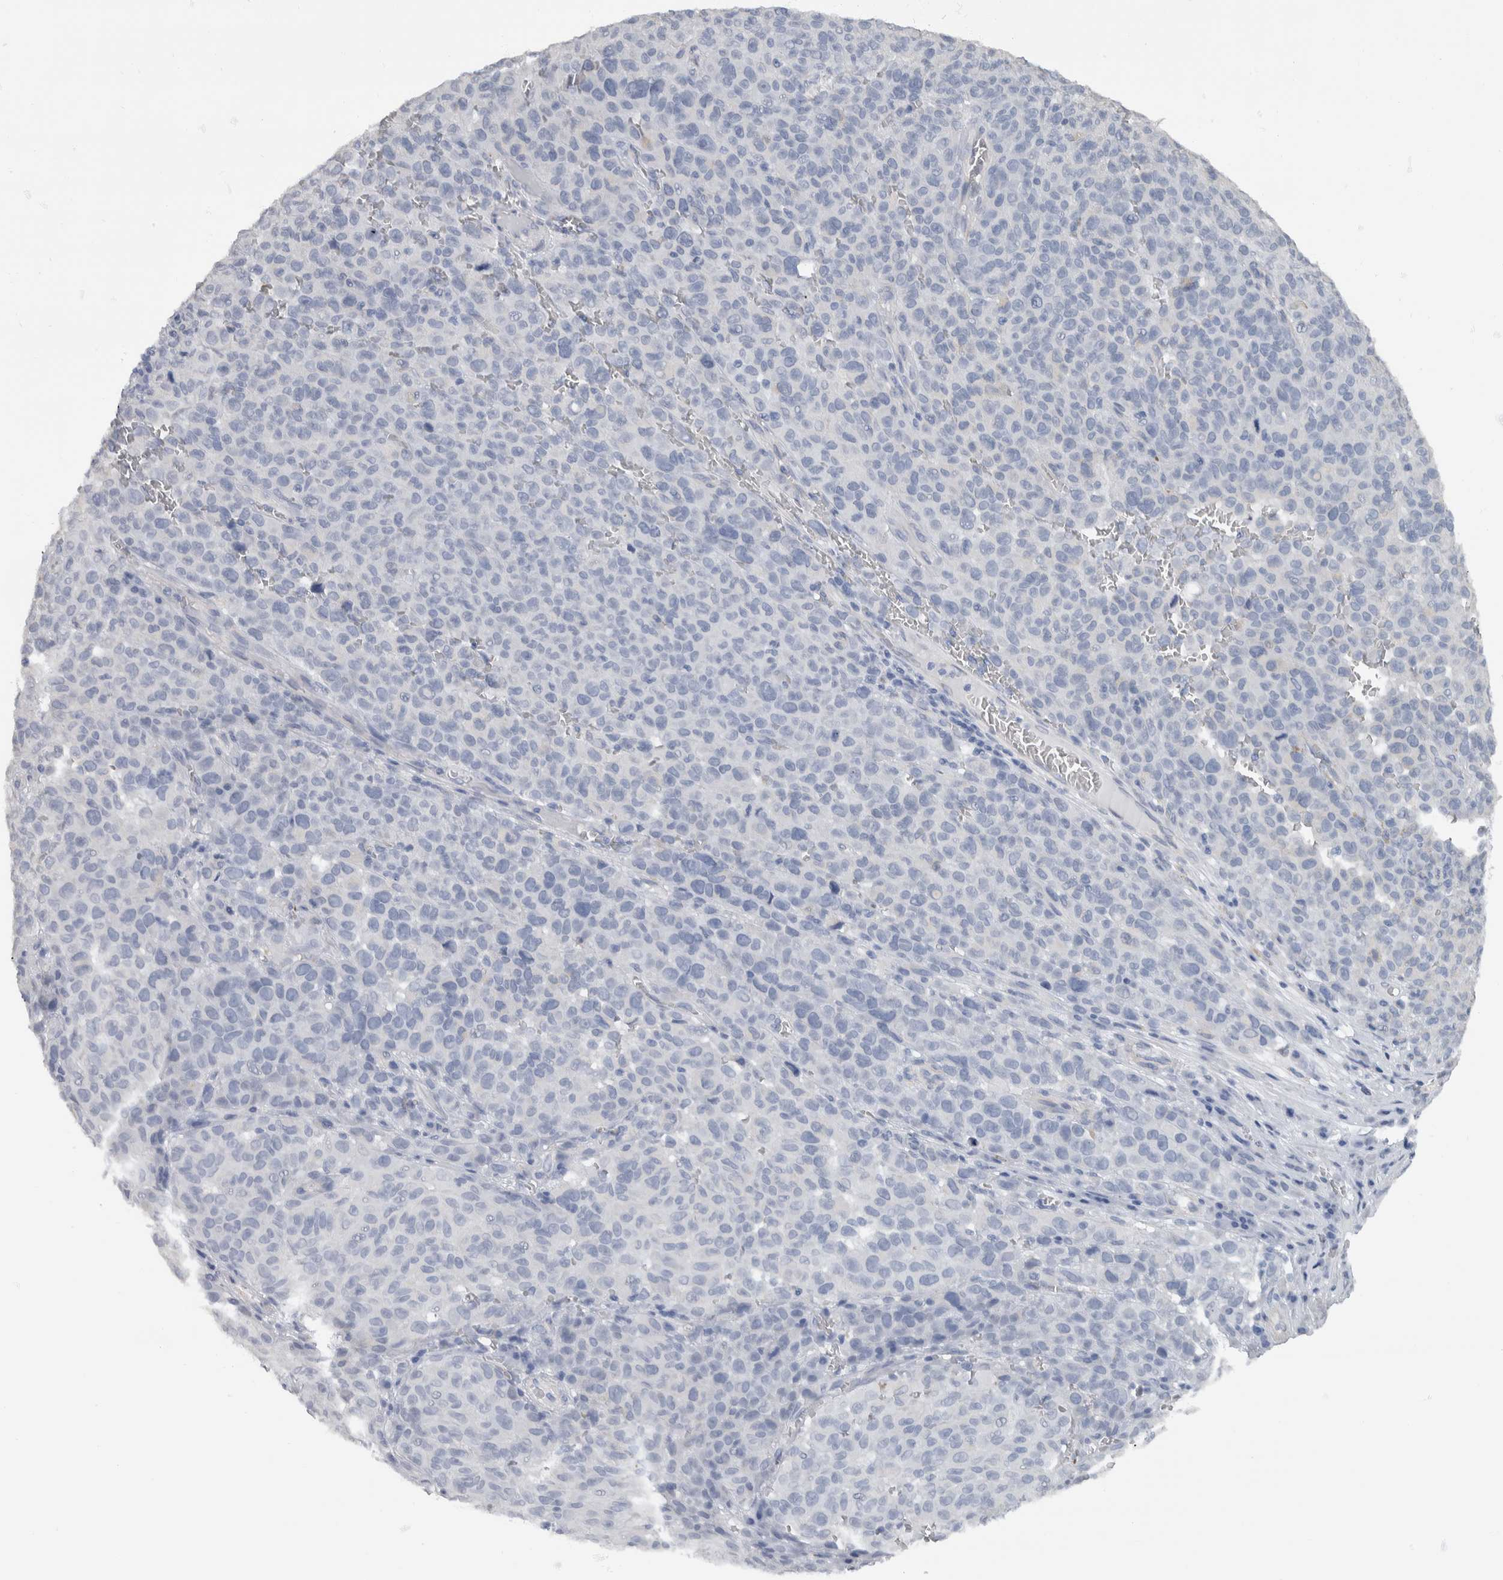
{"staining": {"intensity": "negative", "quantity": "none", "location": "none"}, "tissue": "melanoma", "cell_type": "Tumor cells", "image_type": "cancer", "snomed": [{"axis": "morphology", "description": "Malignant melanoma, NOS"}, {"axis": "topography", "description": "Skin"}], "caption": "This is an immunohistochemistry micrograph of malignant melanoma. There is no expression in tumor cells.", "gene": "NEFM", "patient": {"sex": "female", "age": 82}}